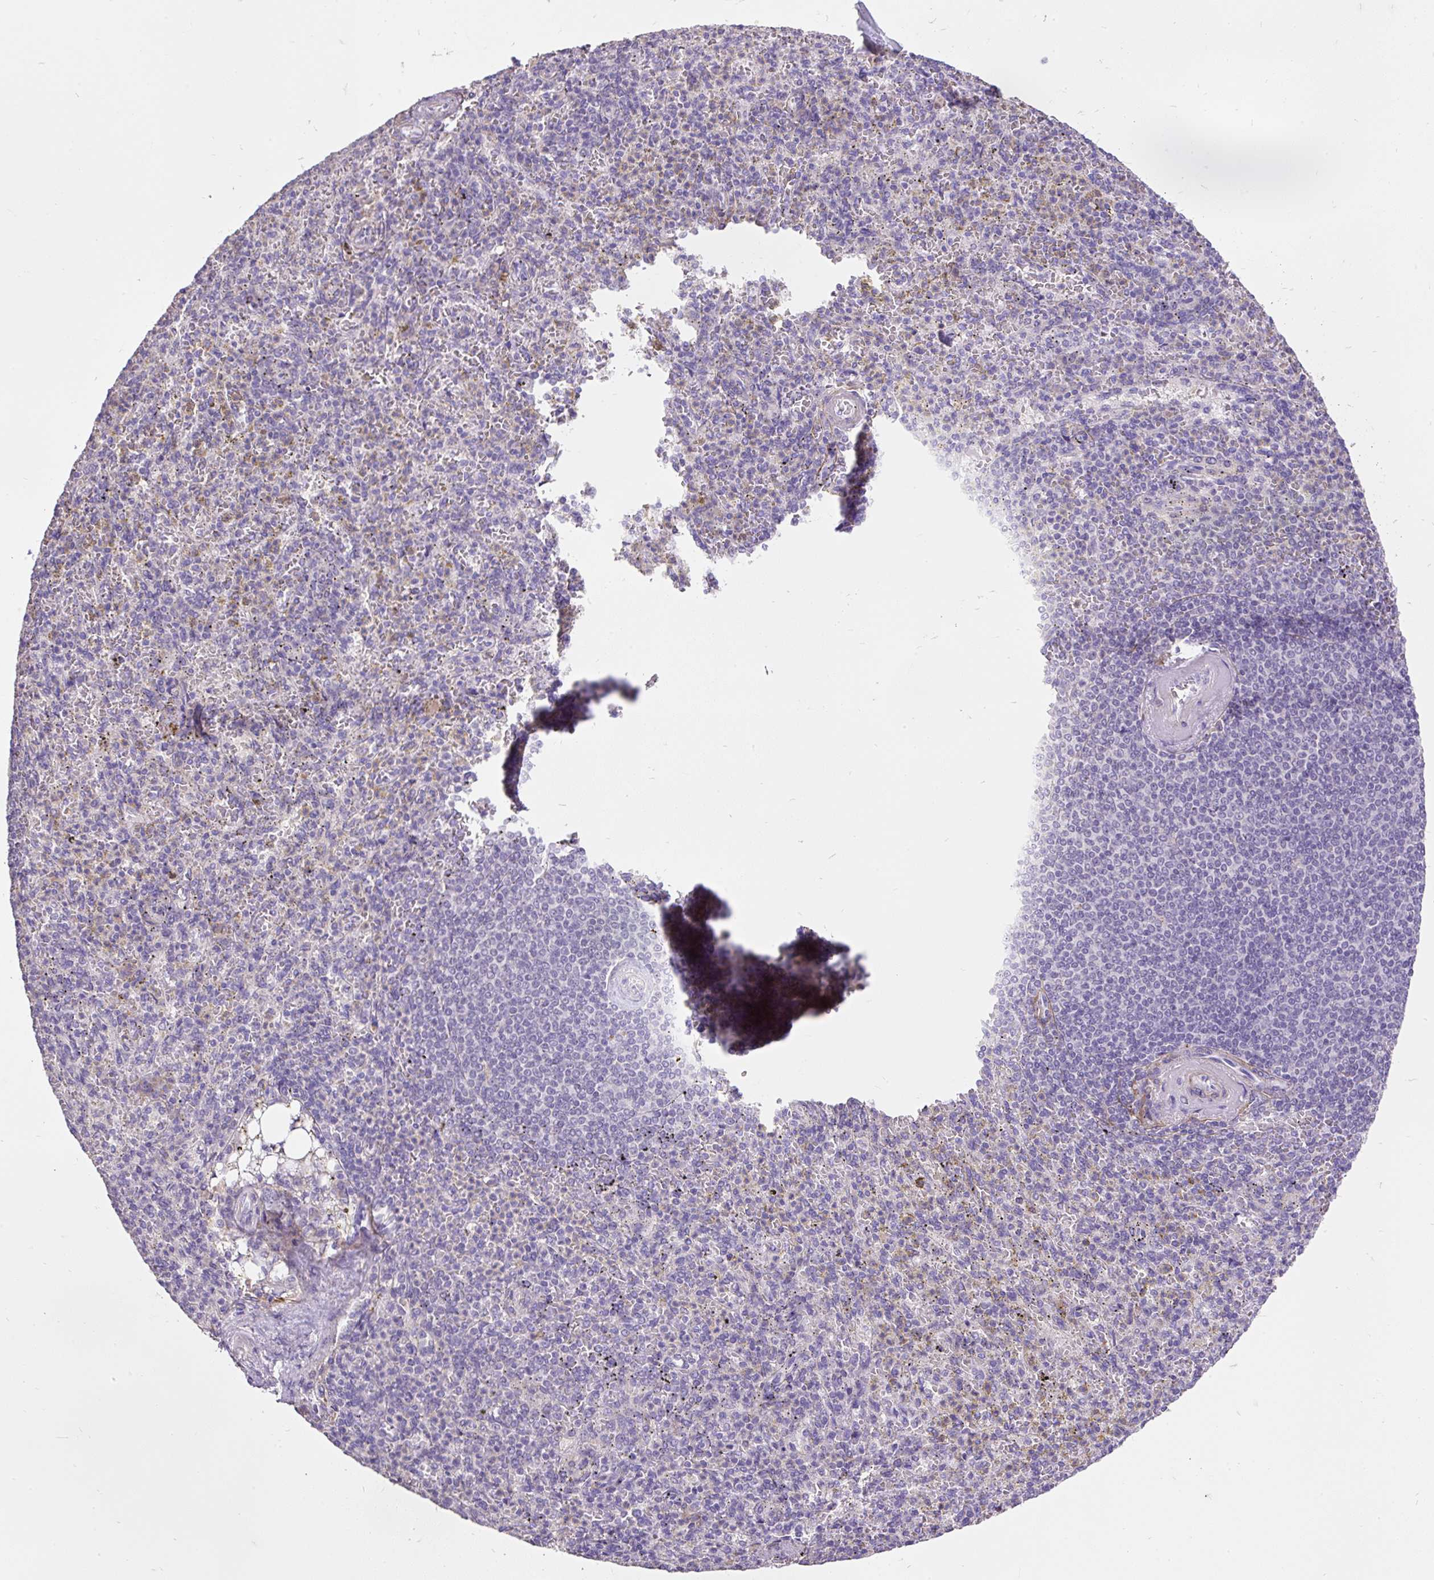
{"staining": {"intensity": "negative", "quantity": "none", "location": "none"}, "tissue": "spleen", "cell_type": "Cells in red pulp", "image_type": "normal", "snomed": [{"axis": "morphology", "description": "Normal tissue, NOS"}, {"axis": "topography", "description": "Spleen"}], "caption": "A high-resolution photomicrograph shows immunohistochemistry staining of unremarkable spleen, which demonstrates no significant staining in cells in red pulp.", "gene": "GBX1", "patient": {"sex": "female", "age": 74}}